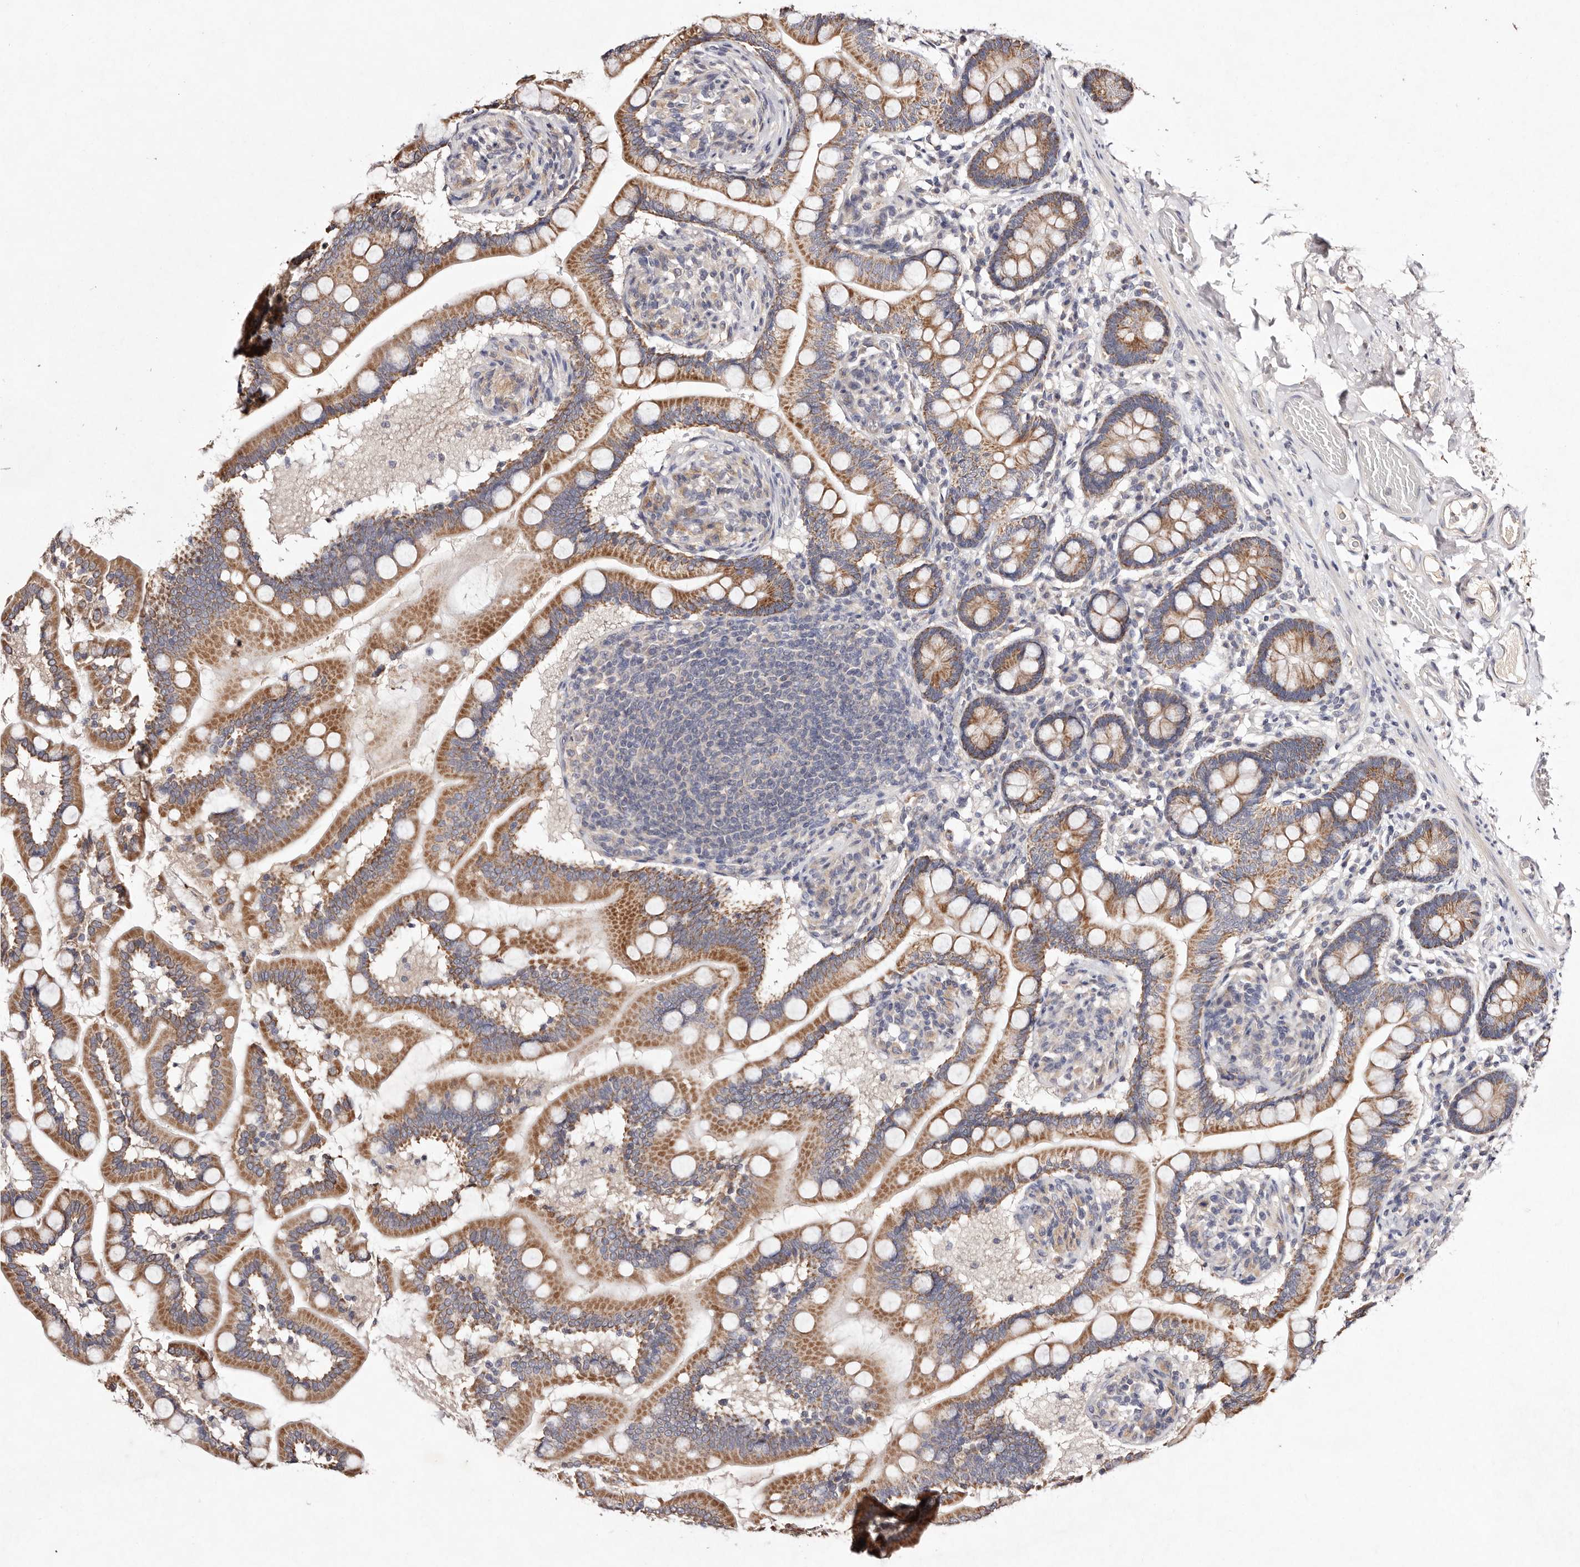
{"staining": {"intensity": "moderate", "quantity": ">75%", "location": "cytoplasmic/membranous"}, "tissue": "small intestine", "cell_type": "Glandular cells", "image_type": "normal", "snomed": [{"axis": "morphology", "description": "Normal tissue, NOS"}, {"axis": "topography", "description": "Small intestine"}], "caption": "Small intestine was stained to show a protein in brown. There is medium levels of moderate cytoplasmic/membranous expression in approximately >75% of glandular cells.", "gene": "TSC2", "patient": {"sex": "female", "age": 64}}